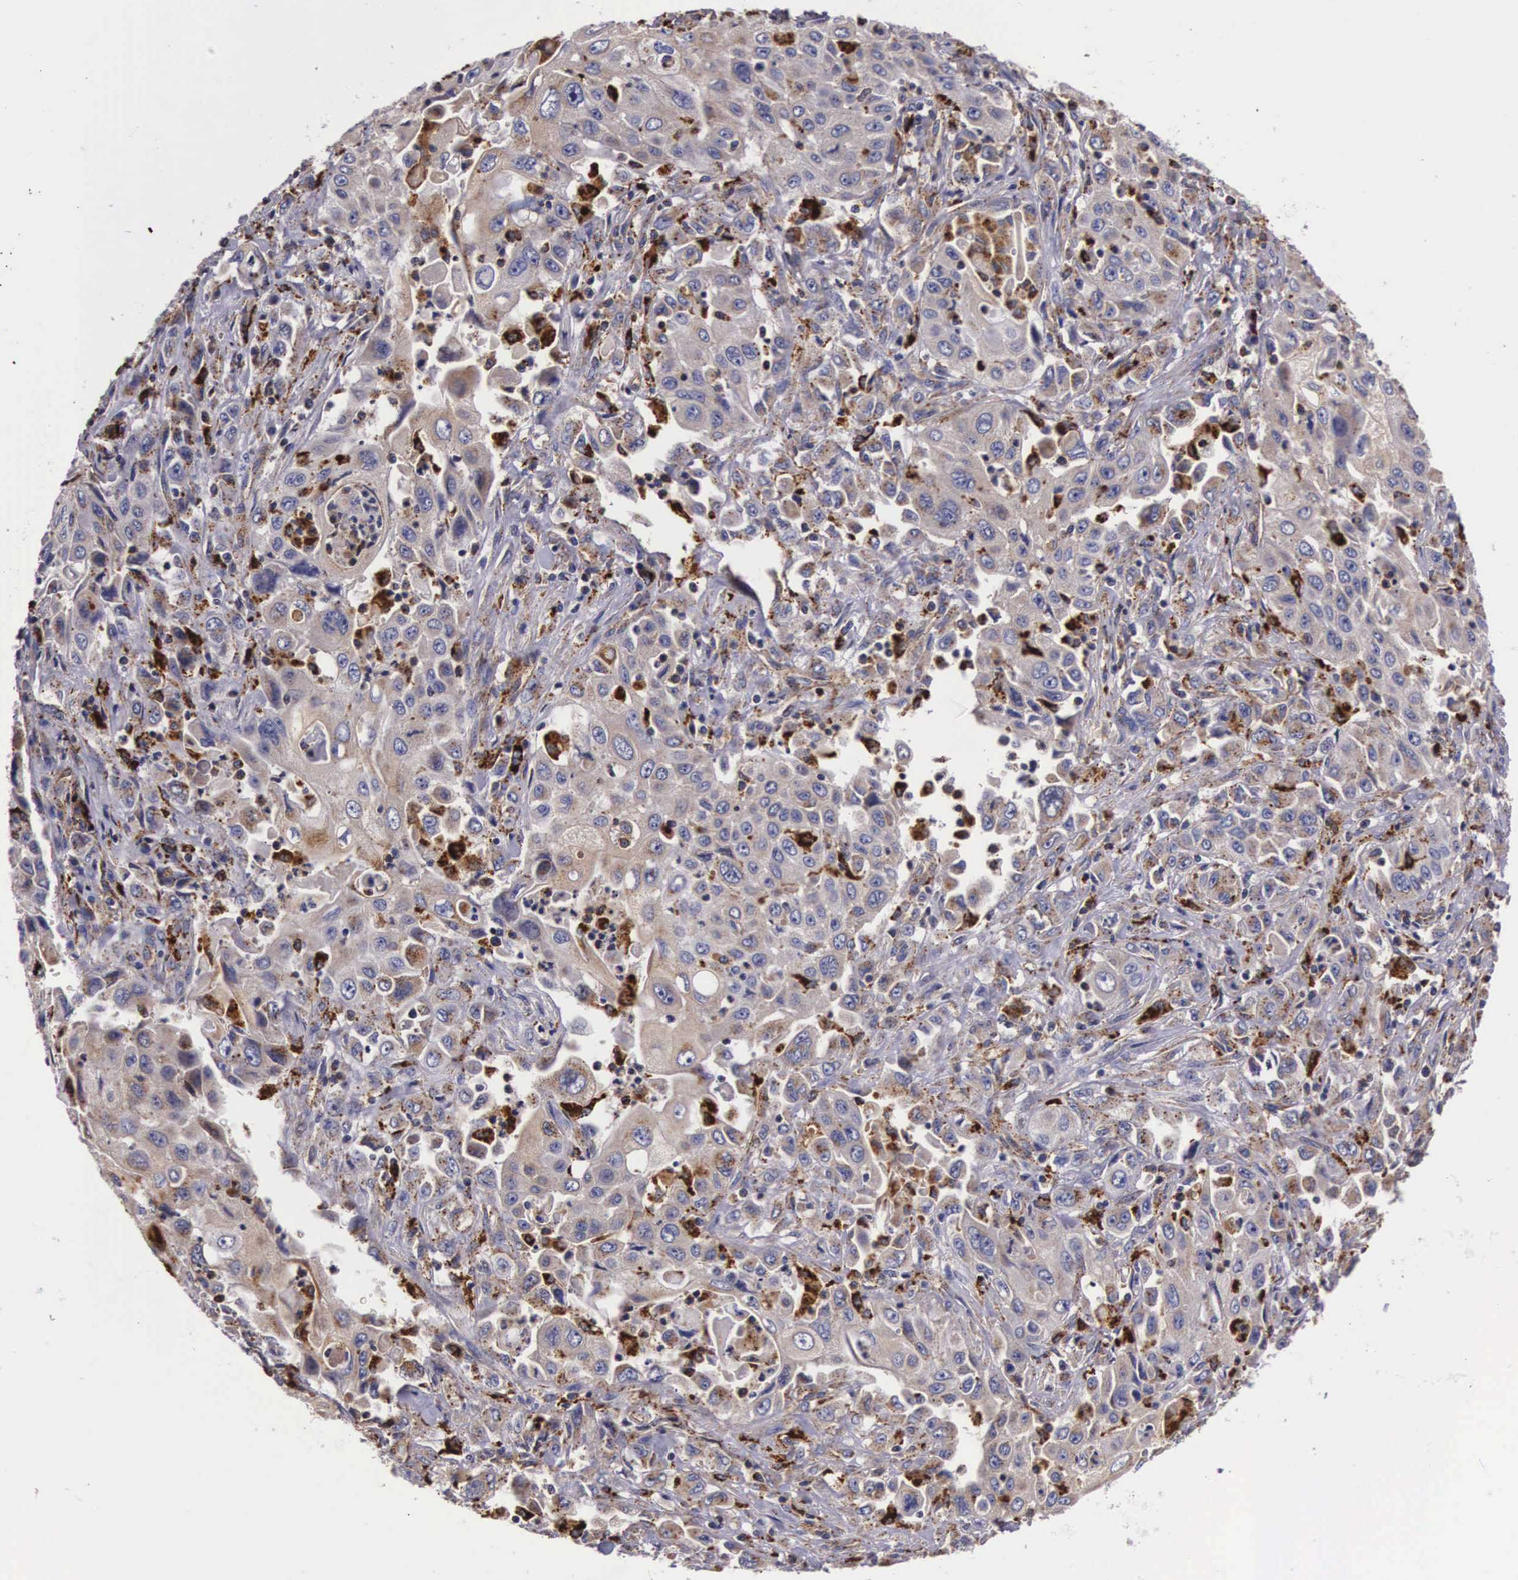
{"staining": {"intensity": "weak", "quantity": "25%-75%", "location": "cytoplasmic/membranous"}, "tissue": "pancreatic cancer", "cell_type": "Tumor cells", "image_type": "cancer", "snomed": [{"axis": "morphology", "description": "Adenocarcinoma, NOS"}, {"axis": "topography", "description": "Pancreas"}], "caption": "Pancreatic cancer was stained to show a protein in brown. There is low levels of weak cytoplasmic/membranous staining in about 25%-75% of tumor cells.", "gene": "NAGA", "patient": {"sex": "male", "age": 70}}